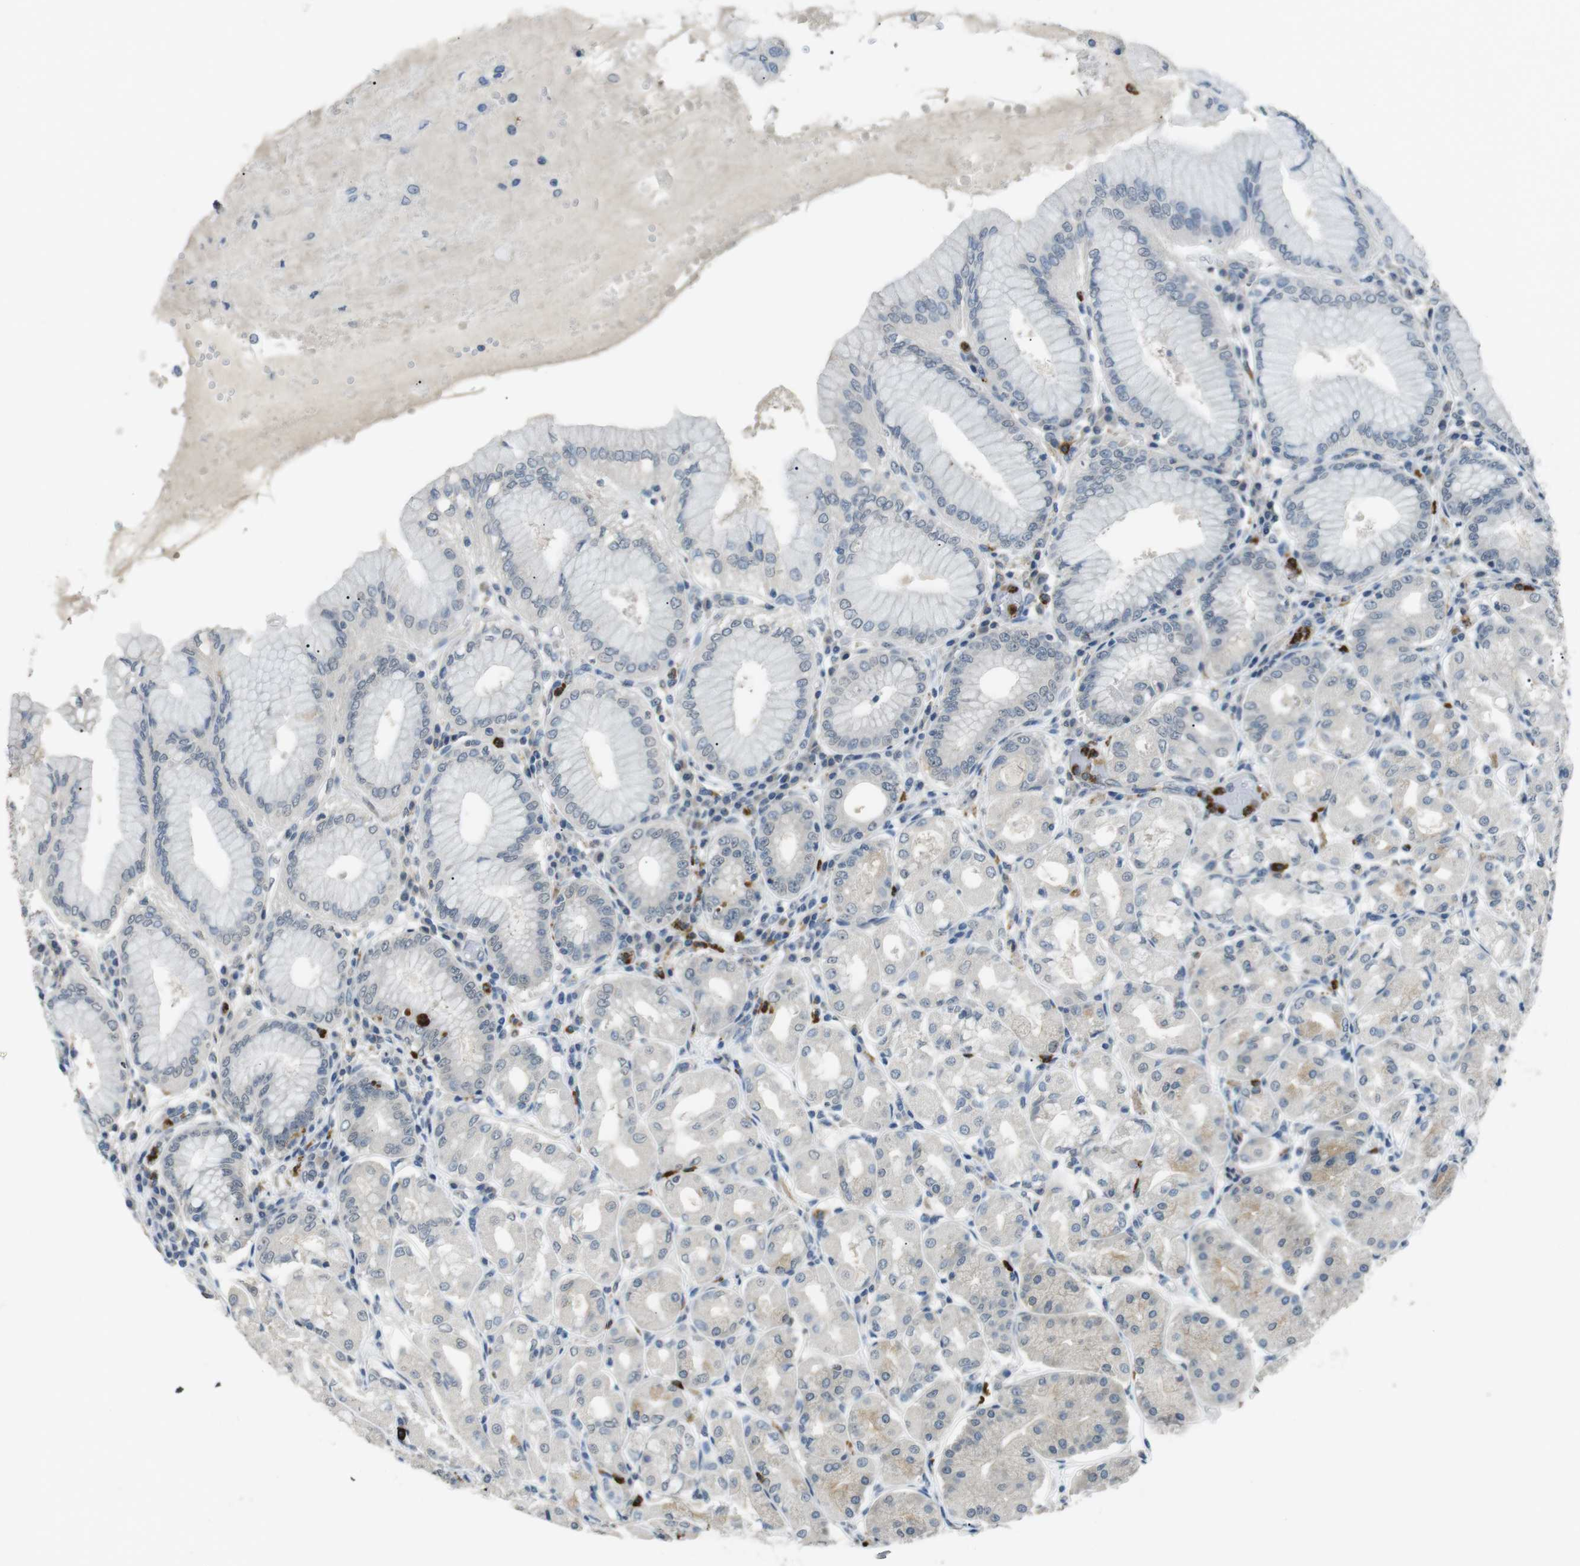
{"staining": {"intensity": "negative", "quantity": "none", "location": "none"}, "tissue": "stomach", "cell_type": "Glandular cells", "image_type": "normal", "snomed": [{"axis": "morphology", "description": "Normal tissue, NOS"}, {"axis": "topography", "description": "Stomach"}, {"axis": "topography", "description": "Stomach, lower"}], "caption": "Immunohistochemistry of normal human stomach exhibits no expression in glandular cells. (DAB (3,3'-diaminobenzidine) IHC, high magnification).", "gene": "GZMM", "patient": {"sex": "female", "age": 56}}